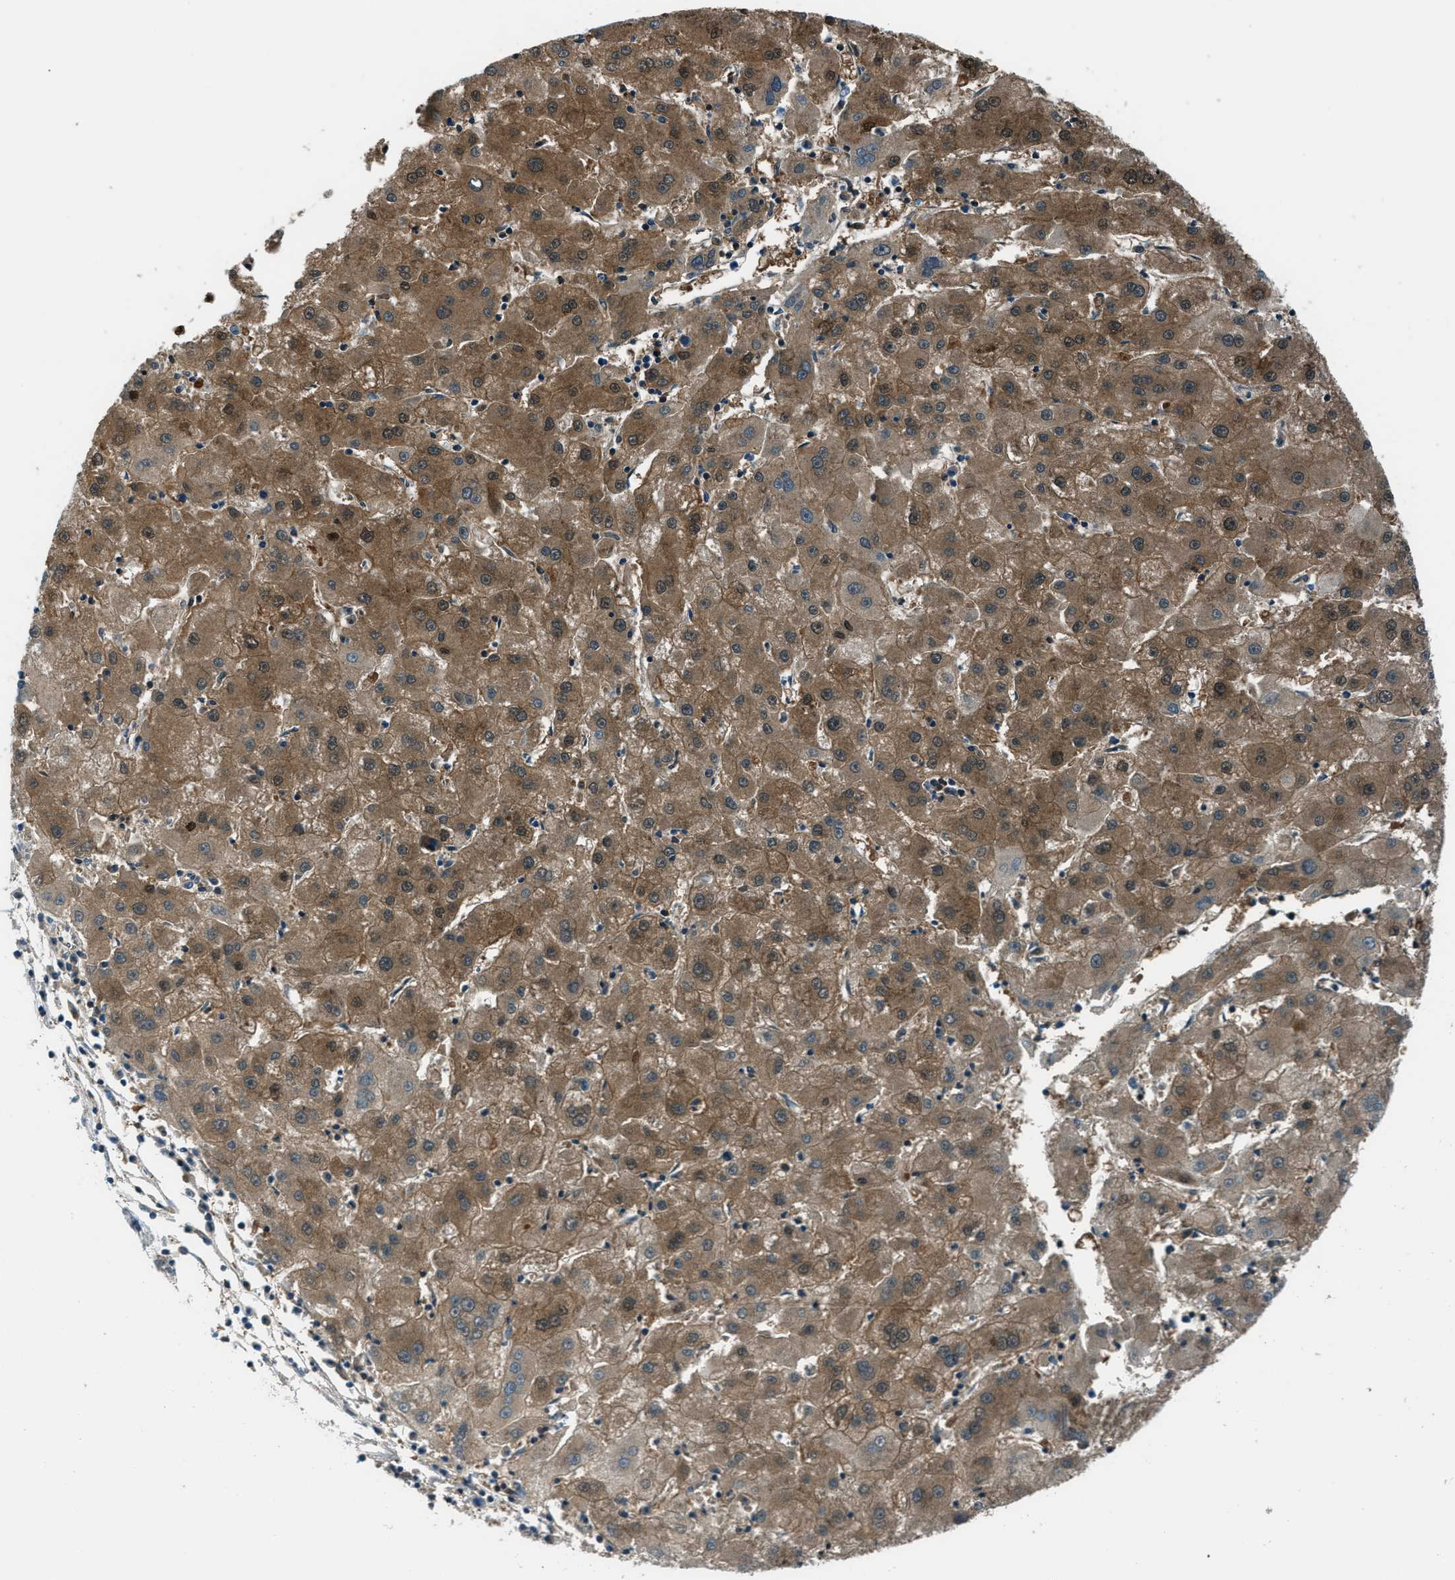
{"staining": {"intensity": "moderate", "quantity": ">75%", "location": "cytoplasmic/membranous,nuclear"}, "tissue": "liver cancer", "cell_type": "Tumor cells", "image_type": "cancer", "snomed": [{"axis": "morphology", "description": "Carcinoma, Hepatocellular, NOS"}, {"axis": "topography", "description": "Liver"}], "caption": "Human liver cancer (hepatocellular carcinoma) stained with a brown dye reveals moderate cytoplasmic/membranous and nuclear positive positivity in about >75% of tumor cells.", "gene": "HEBP2", "patient": {"sex": "male", "age": 72}}